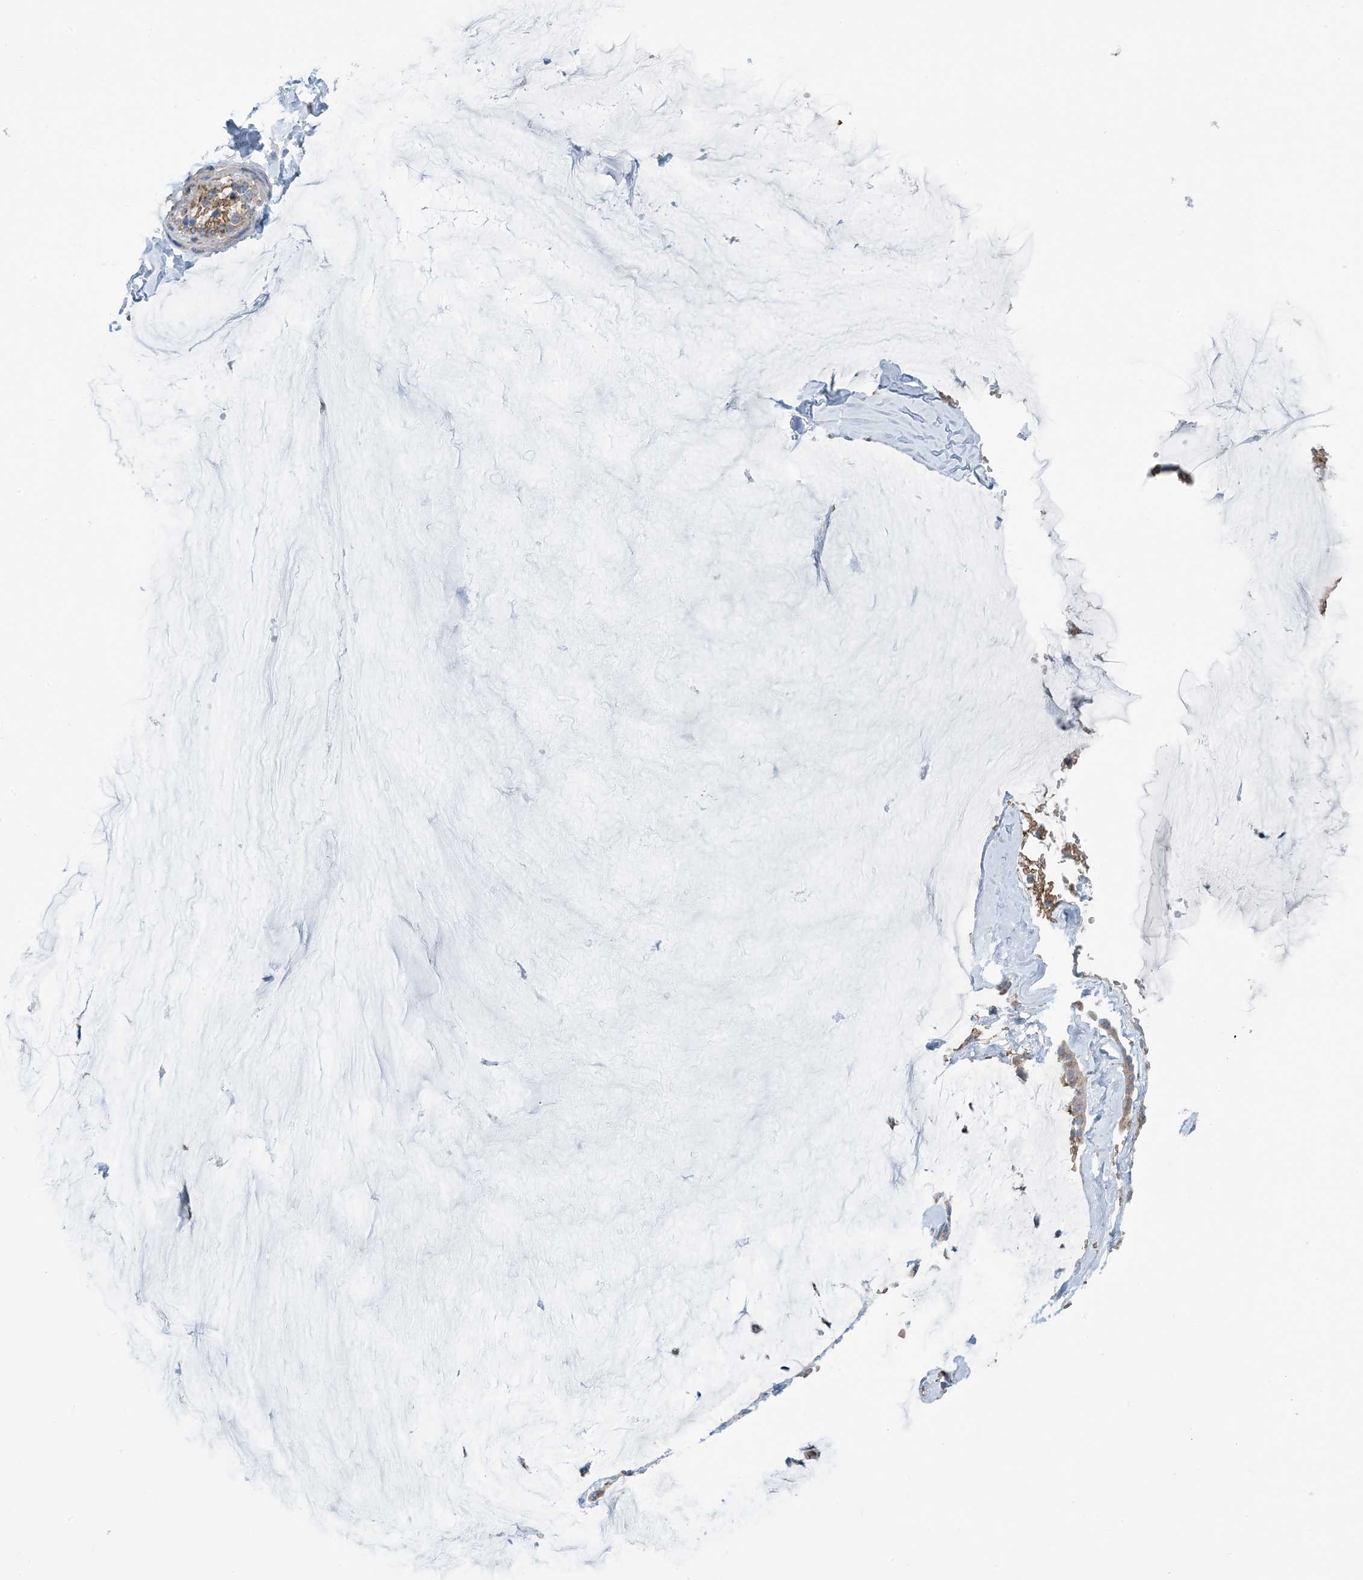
{"staining": {"intensity": "moderate", "quantity": ">75%", "location": "cytoplasmic/membranous"}, "tissue": "ovarian cancer", "cell_type": "Tumor cells", "image_type": "cancer", "snomed": [{"axis": "morphology", "description": "Cystadenocarcinoma, mucinous, NOS"}, {"axis": "topography", "description": "Ovary"}], "caption": "Moderate cytoplasmic/membranous protein positivity is present in approximately >75% of tumor cells in ovarian mucinous cystadenocarcinoma. The staining was performed using DAB to visualize the protein expression in brown, while the nuclei were stained in blue with hematoxylin (Magnification: 20x).", "gene": "PHOSPHO2", "patient": {"sex": "female", "age": 39}}